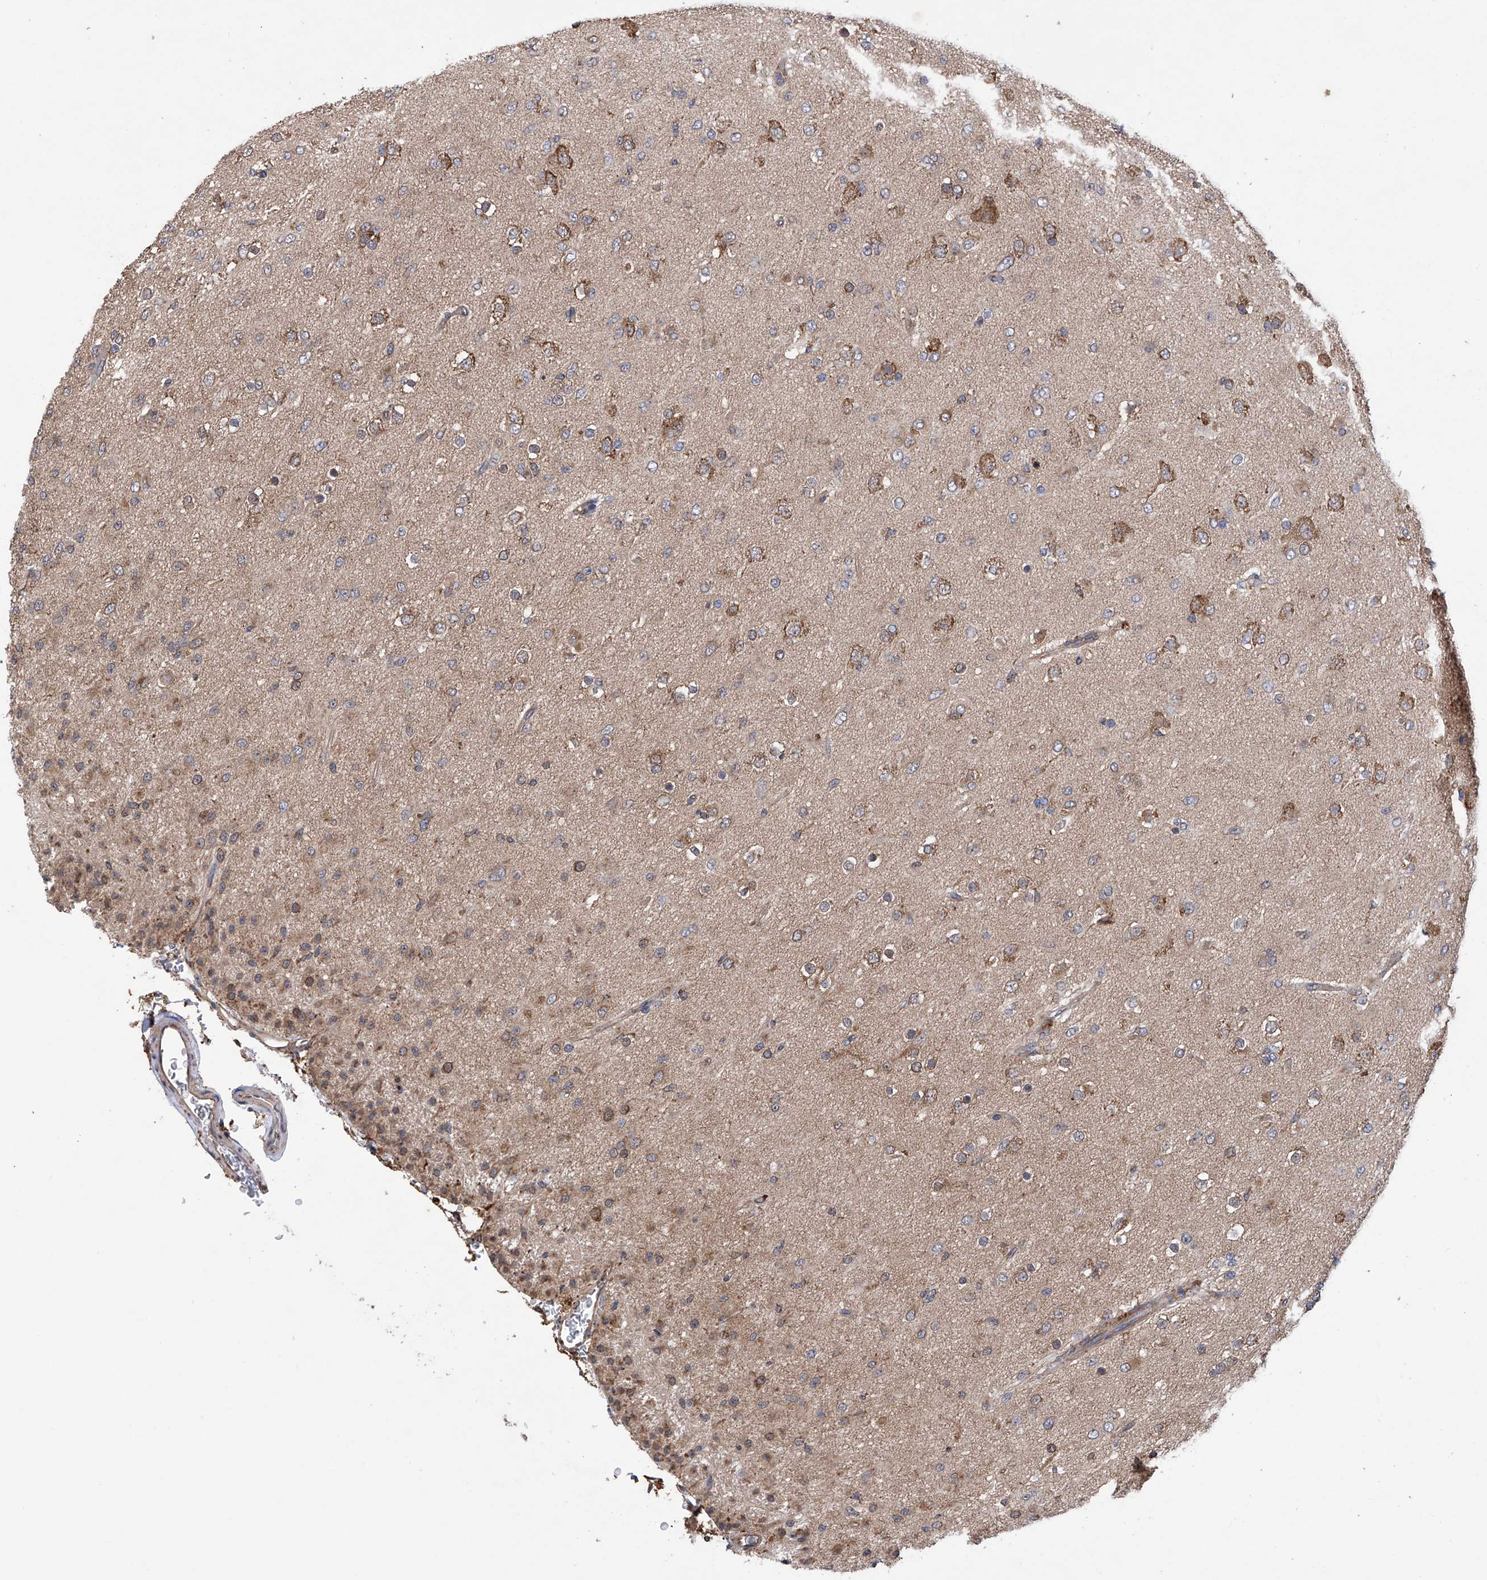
{"staining": {"intensity": "weak", "quantity": "25%-75%", "location": "cytoplasmic/membranous"}, "tissue": "glioma", "cell_type": "Tumor cells", "image_type": "cancer", "snomed": [{"axis": "morphology", "description": "Glioma, malignant, Low grade"}, {"axis": "topography", "description": "Brain"}], "caption": "Tumor cells demonstrate low levels of weak cytoplasmic/membranous positivity in approximately 25%-75% of cells in human malignant low-grade glioma. Nuclei are stained in blue.", "gene": "DNAH8", "patient": {"sex": "male", "age": 65}}